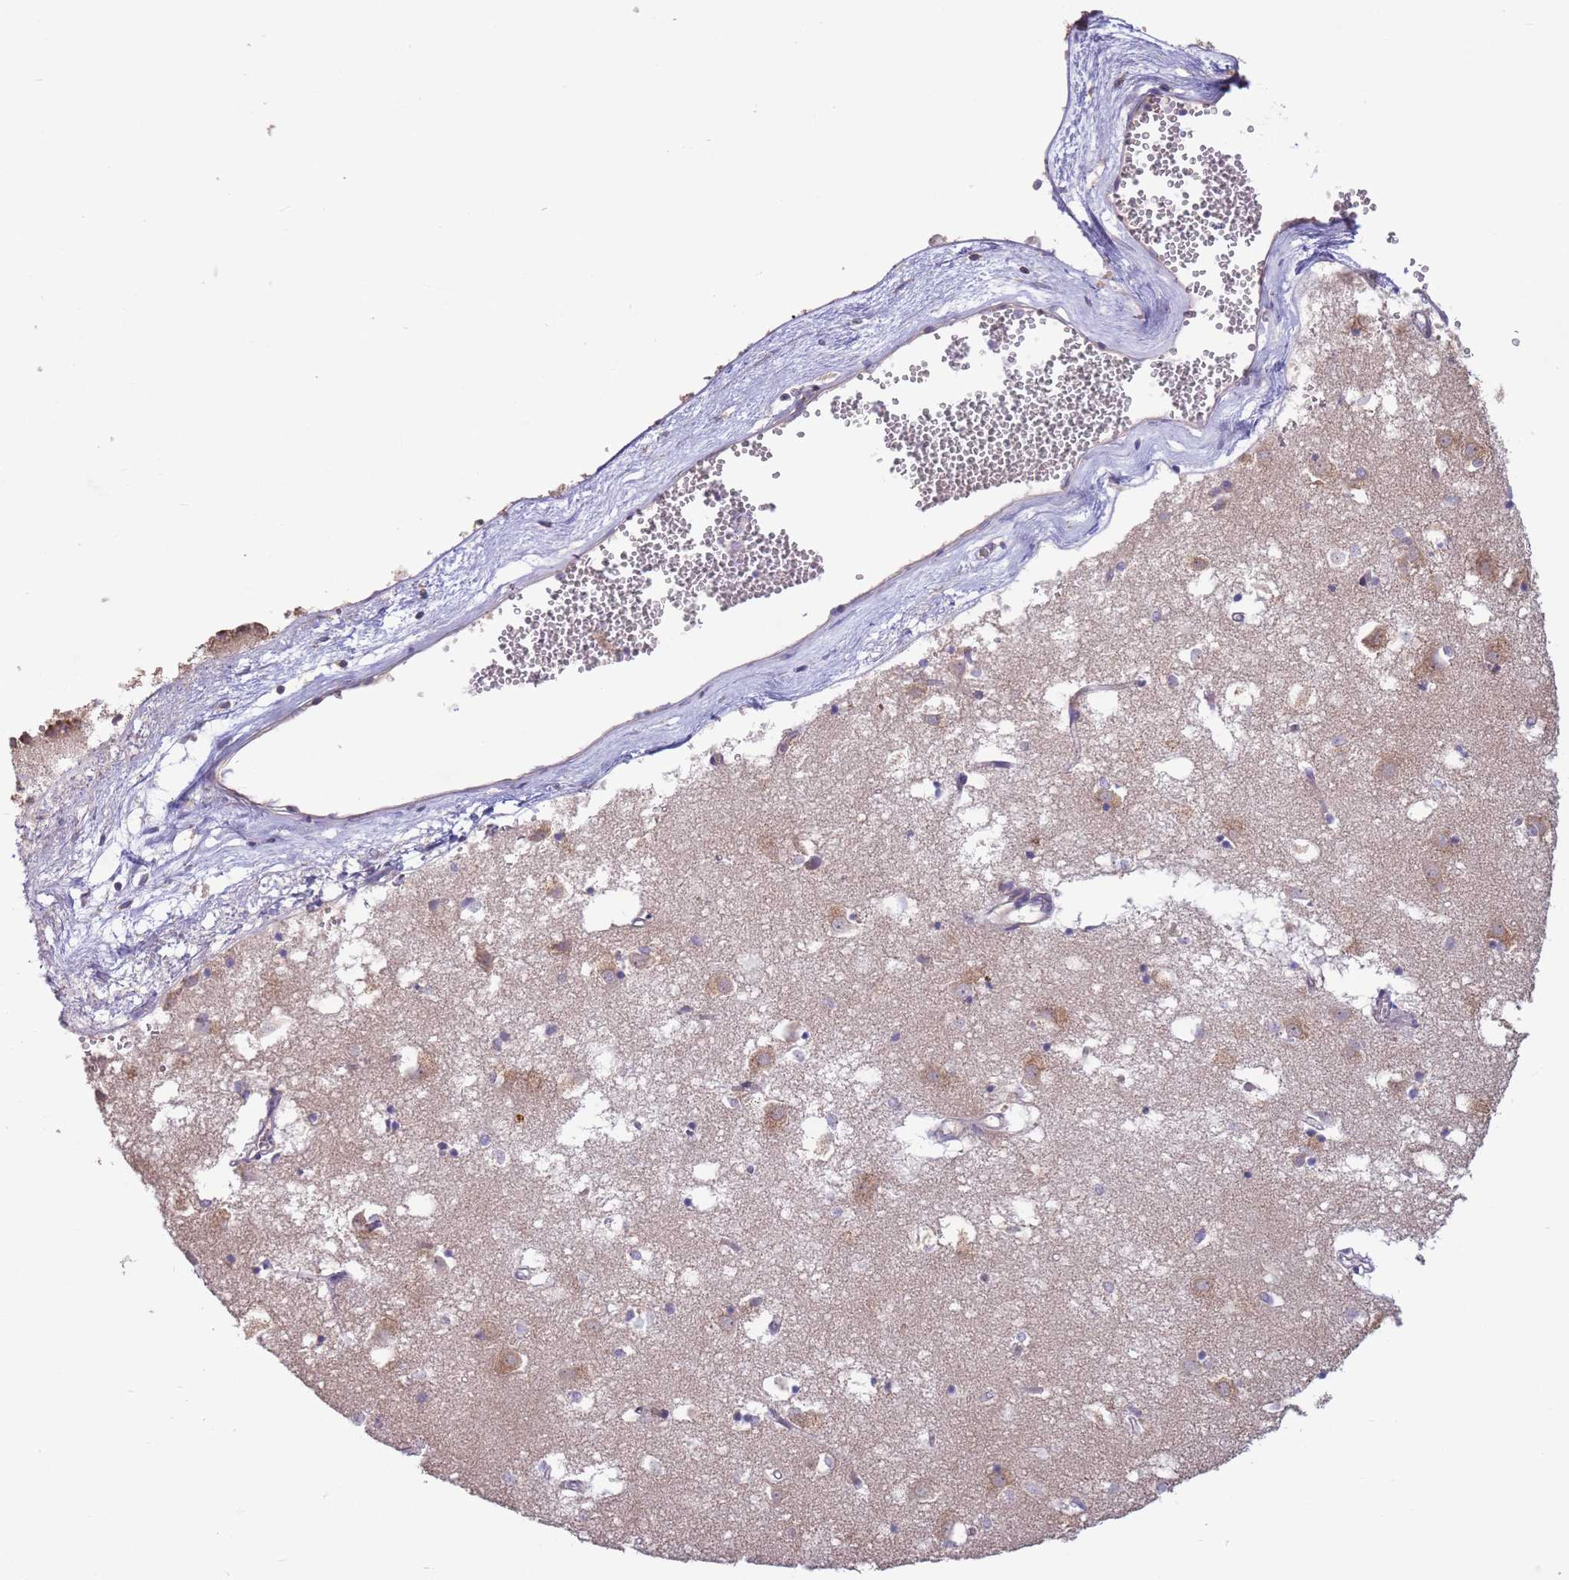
{"staining": {"intensity": "negative", "quantity": "none", "location": "none"}, "tissue": "caudate", "cell_type": "Glial cells", "image_type": "normal", "snomed": [{"axis": "morphology", "description": "Normal tissue, NOS"}, {"axis": "topography", "description": "Lateral ventricle wall"}], "caption": "DAB (3,3'-diaminobenzidine) immunohistochemical staining of benign caudate displays no significant staining in glial cells. Brightfield microscopy of immunohistochemistry (IHC) stained with DAB (brown) and hematoxylin (blue), captured at high magnification.", "gene": "ALS2CL", "patient": {"sex": "male", "age": 70}}